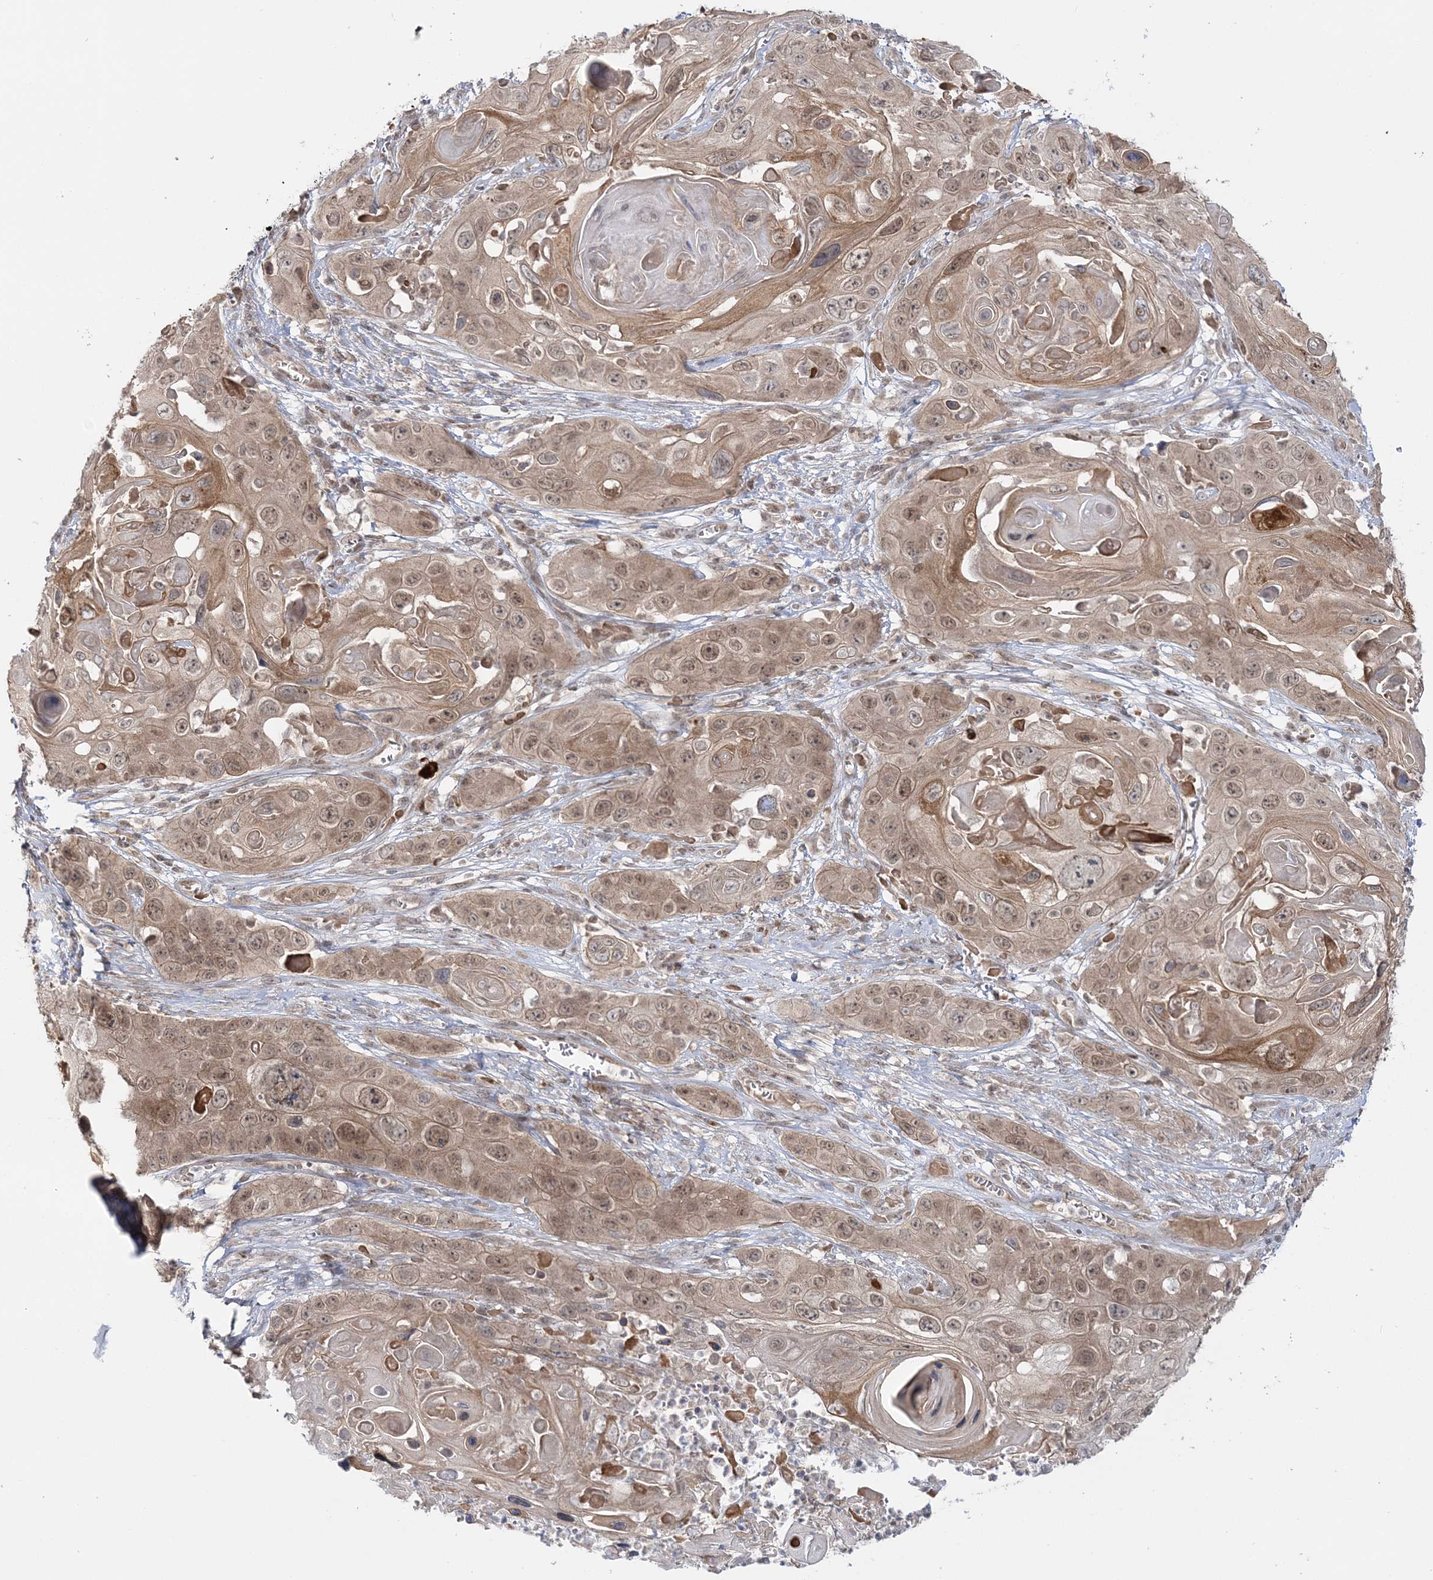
{"staining": {"intensity": "moderate", "quantity": ">75%", "location": "cytoplasmic/membranous,nuclear"}, "tissue": "skin cancer", "cell_type": "Tumor cells", "image_type": "cancer", "snomed": [{"axis": "morphology", "description": "Squamous cell carcinoma, NOS"}, {"axis": "topography", "description": "Skin"}], "caption": "DAB (3,3'-diaminobenzidine) immunohistochemical staining of skin squamous cell carcinoma demonstrates moderate cytoplasmic/membranous and nuclear protein staining in about >75% of tumor cells.", "gene": "ZFAND6", "patient": {"sex": "male", "age": 55}}